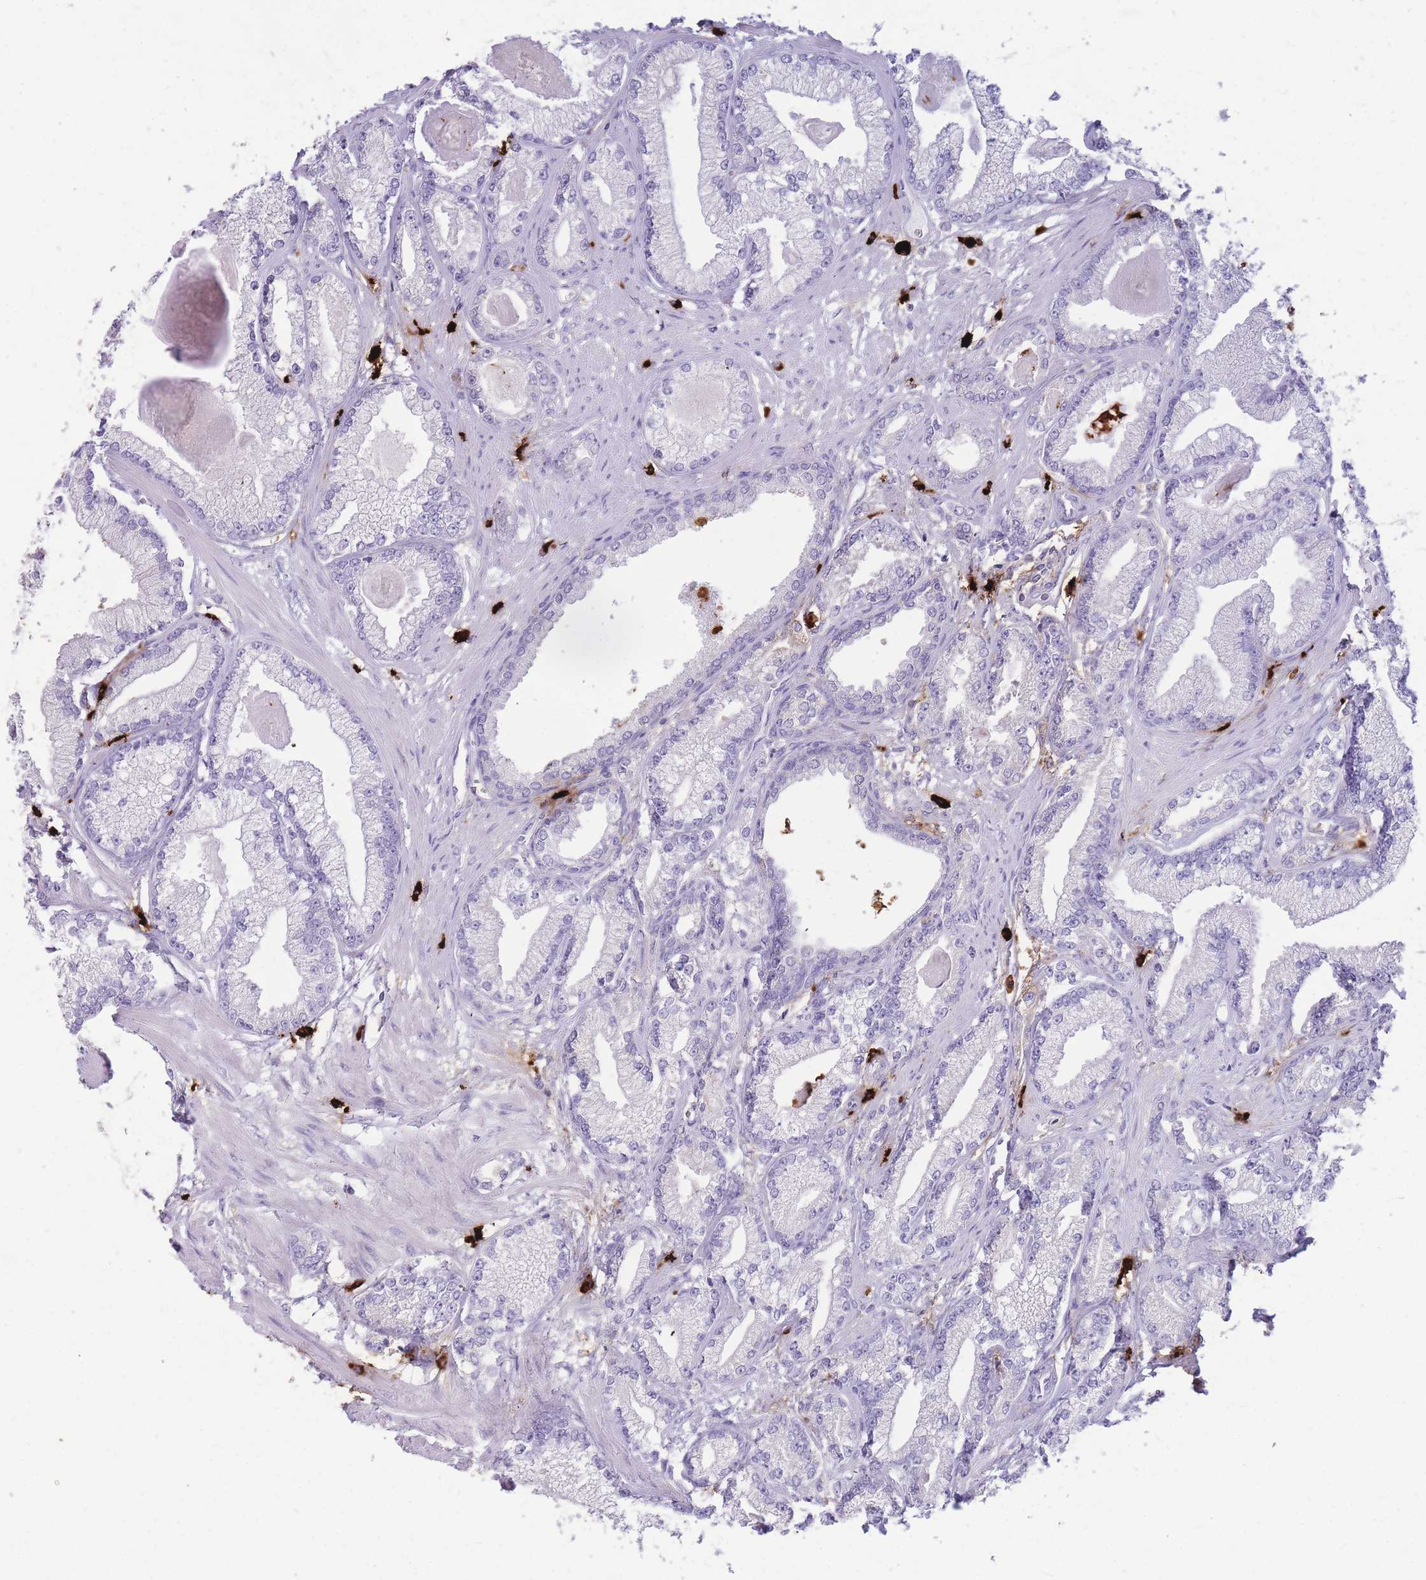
{"staining": {"intensity": "negative", "quantity": "none", "location": "none"}, "tissue": "prostate cancer", "cell_type": "Tumor cells", "image_type": "cancer", "snomed": [{"axis": "morphology", "description": "Adenocarcinoma, Low grade"}, {"axis": "topography", "description": "Prostate"}], "caption": "DAB (3,3'-diaminobenzidine) immunohistochemical staining of adenocarcinoma (low-grade) (prostate) exhibits no significant expression in tumor cells.", "gene": "TPSAB1", "patient": {"sex": "male", "age": 64}}